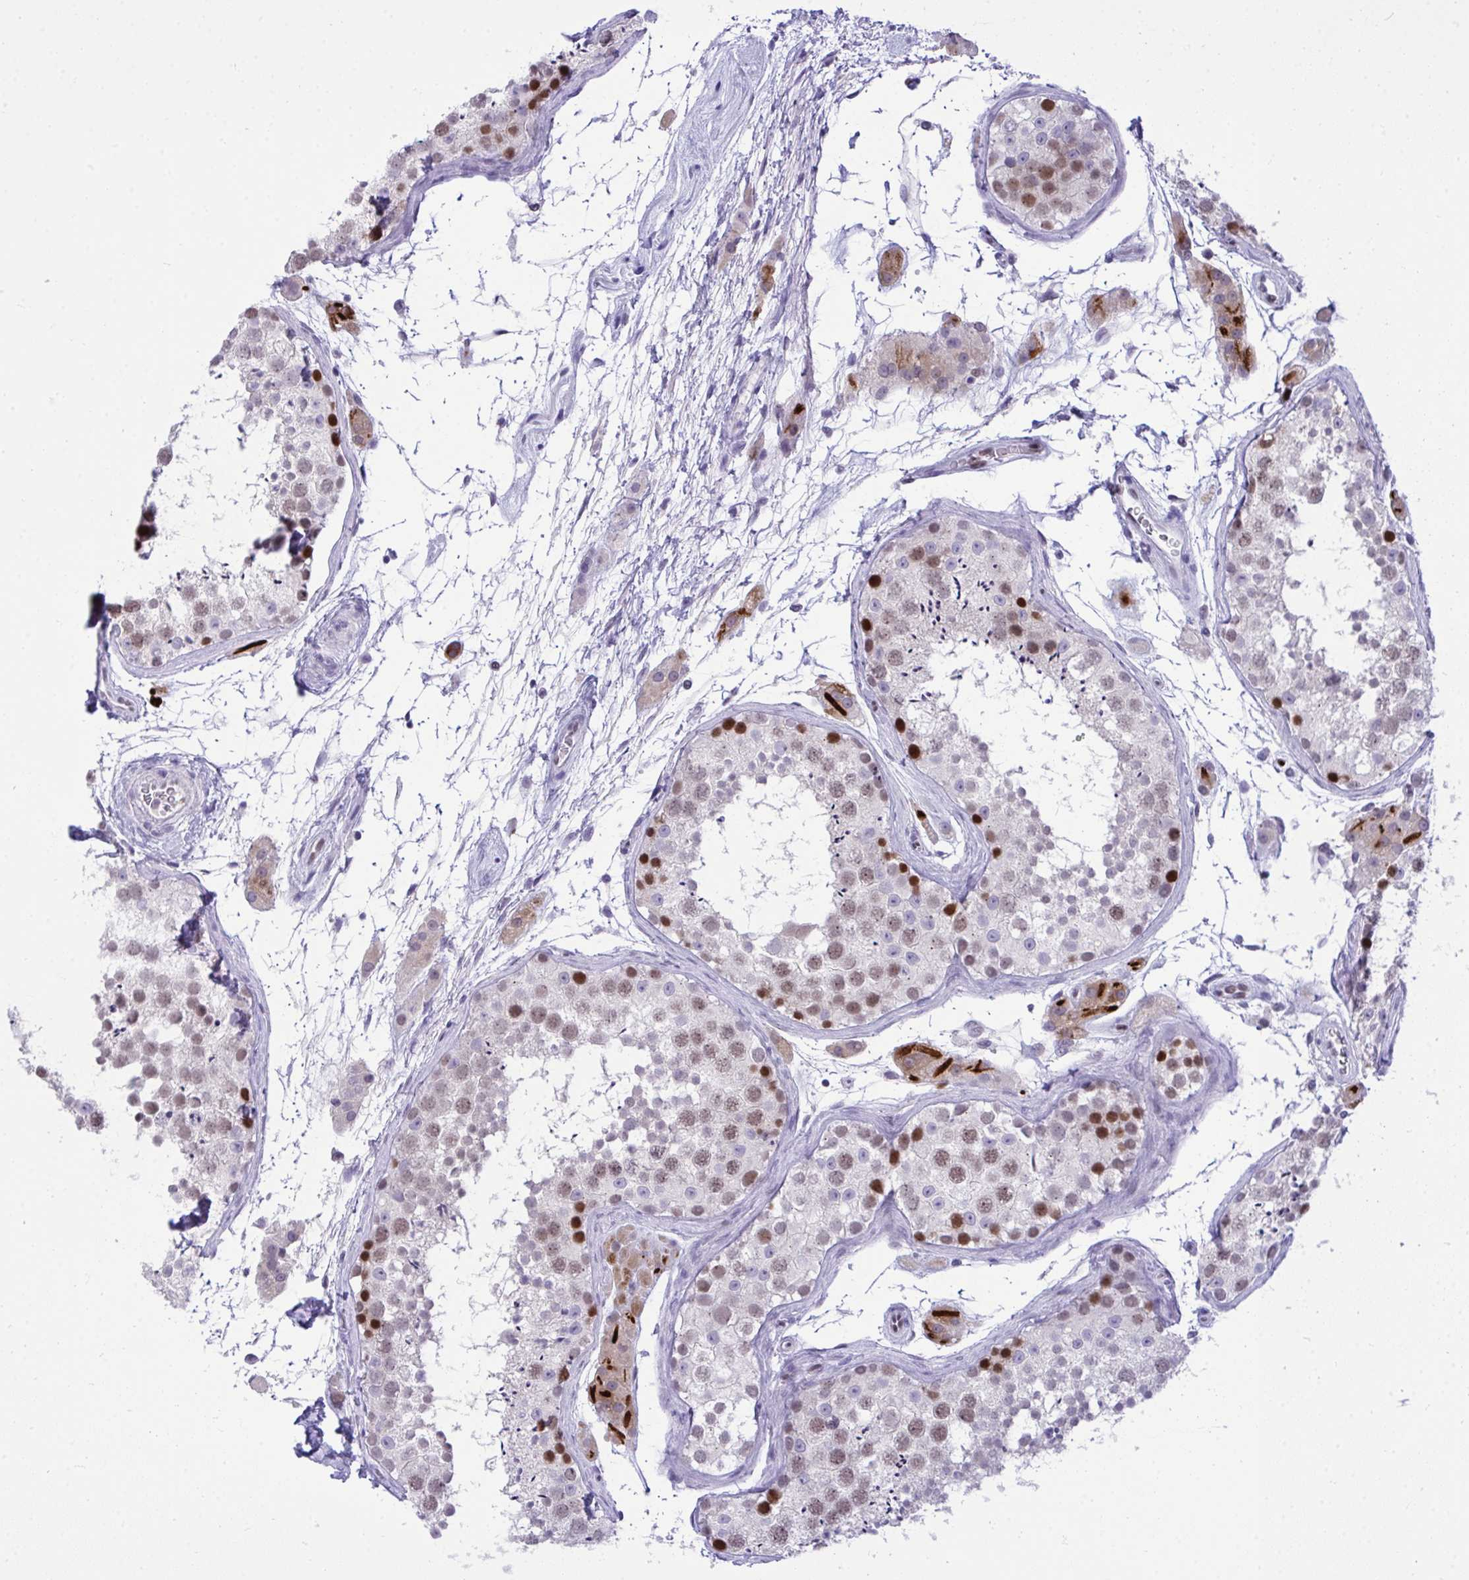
{"staining": {"intensity": "strong", "quantity": "<25%", "location": "nuclear"}, "tissue": "testis", "cell_type": "Cells in seminiferous ducts", "image_type": "normal", "snomed": [{"axis": "morphology", "description": "Normal tissue, NOS"}, {"axis": "topography", "description": "Testis"}], "caption": "Immunohistochemical staining of normal human testis shows <25% levels of strong nuclear protein staining in about <25% of cells in seminiferous ducts. (brown staining indicates protein expression, while blue staining denotes nuclei).", "gene": "TEAD4", "patient": {"sex": "male", "age": 41}}